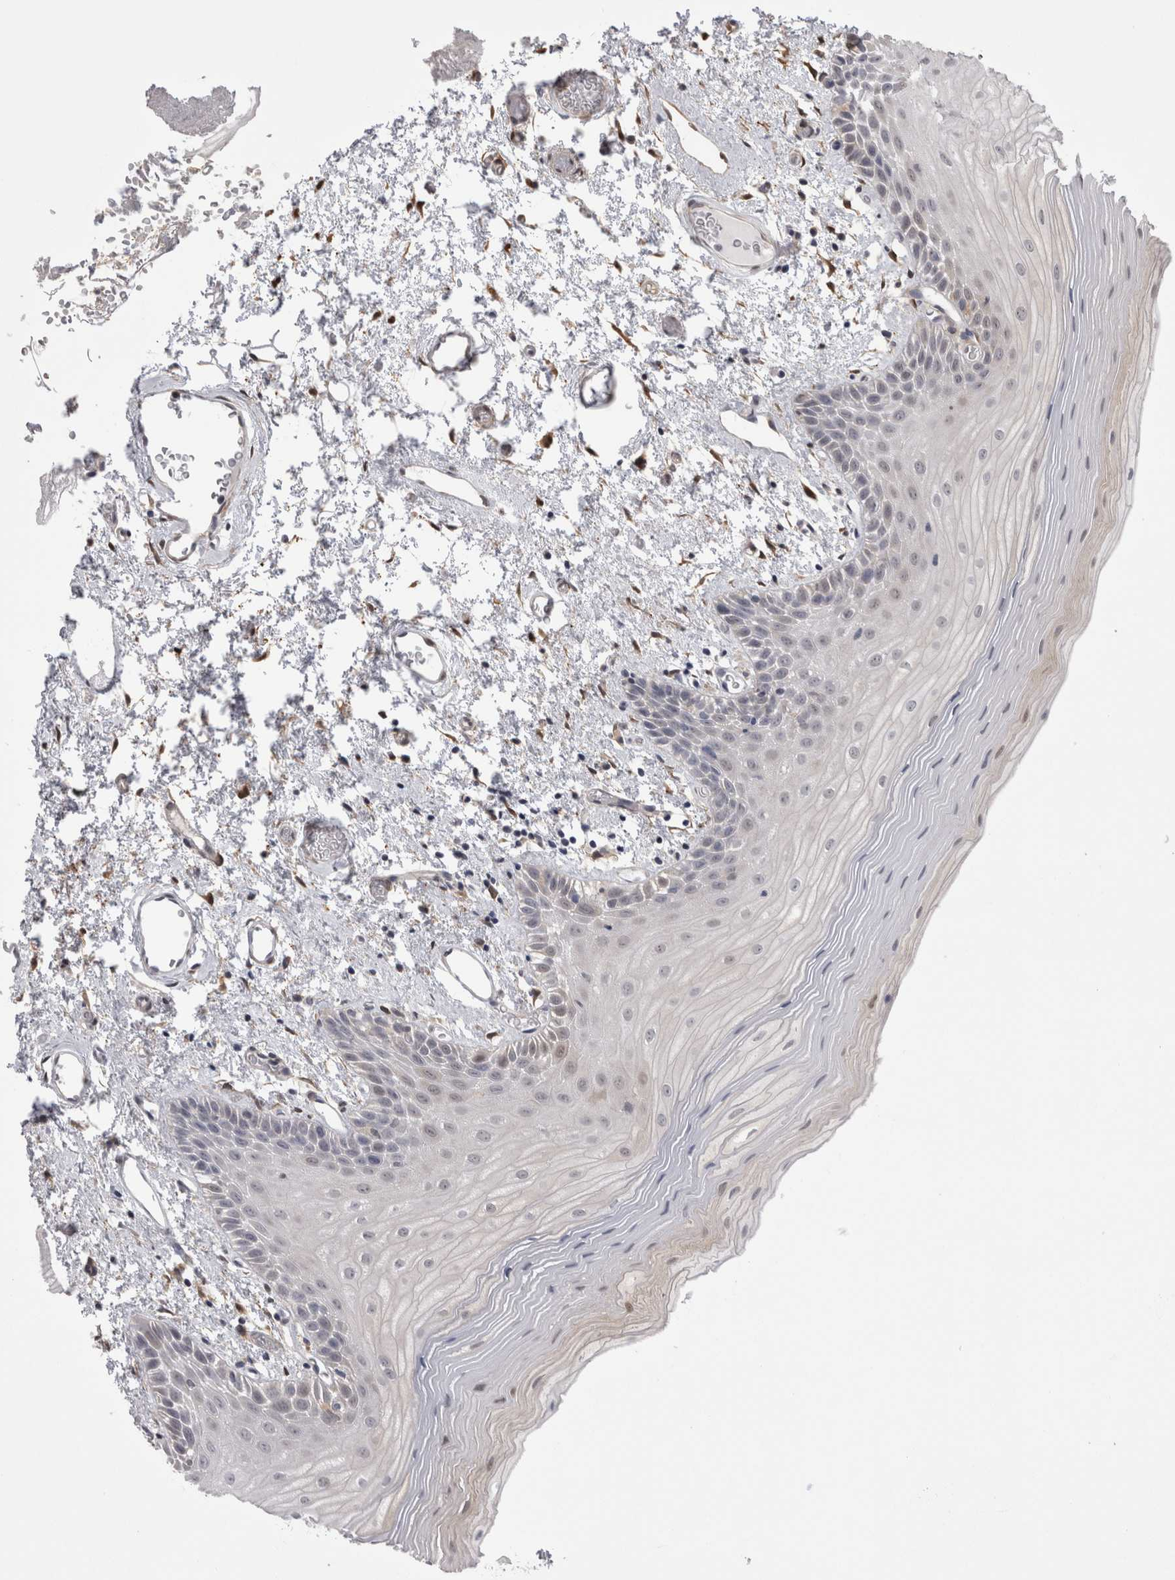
{"staining": {"intensity": "negative", "quantity": "none", "location": "none"}, "tissue": "oral mucosa", "cell_type": "Squamous epithelial cells", "image_type": "normal", "snomed": [{"axis": "morphology", "description": "Normal tissue, NOS"}, {"axis": "topography", "description": "Oral tissue"}], "caption": "Oral mucosa was stained to show a protein in brown. There is no significant expression in squamous epithelial cells. (Stains: DAB immunohistochemistry with hematoxylin counter stain, Microscopy: brightfield microscopy at high magnification).", "gene": "CHIC1", "patient": {"sex": "male", "age": 52}}